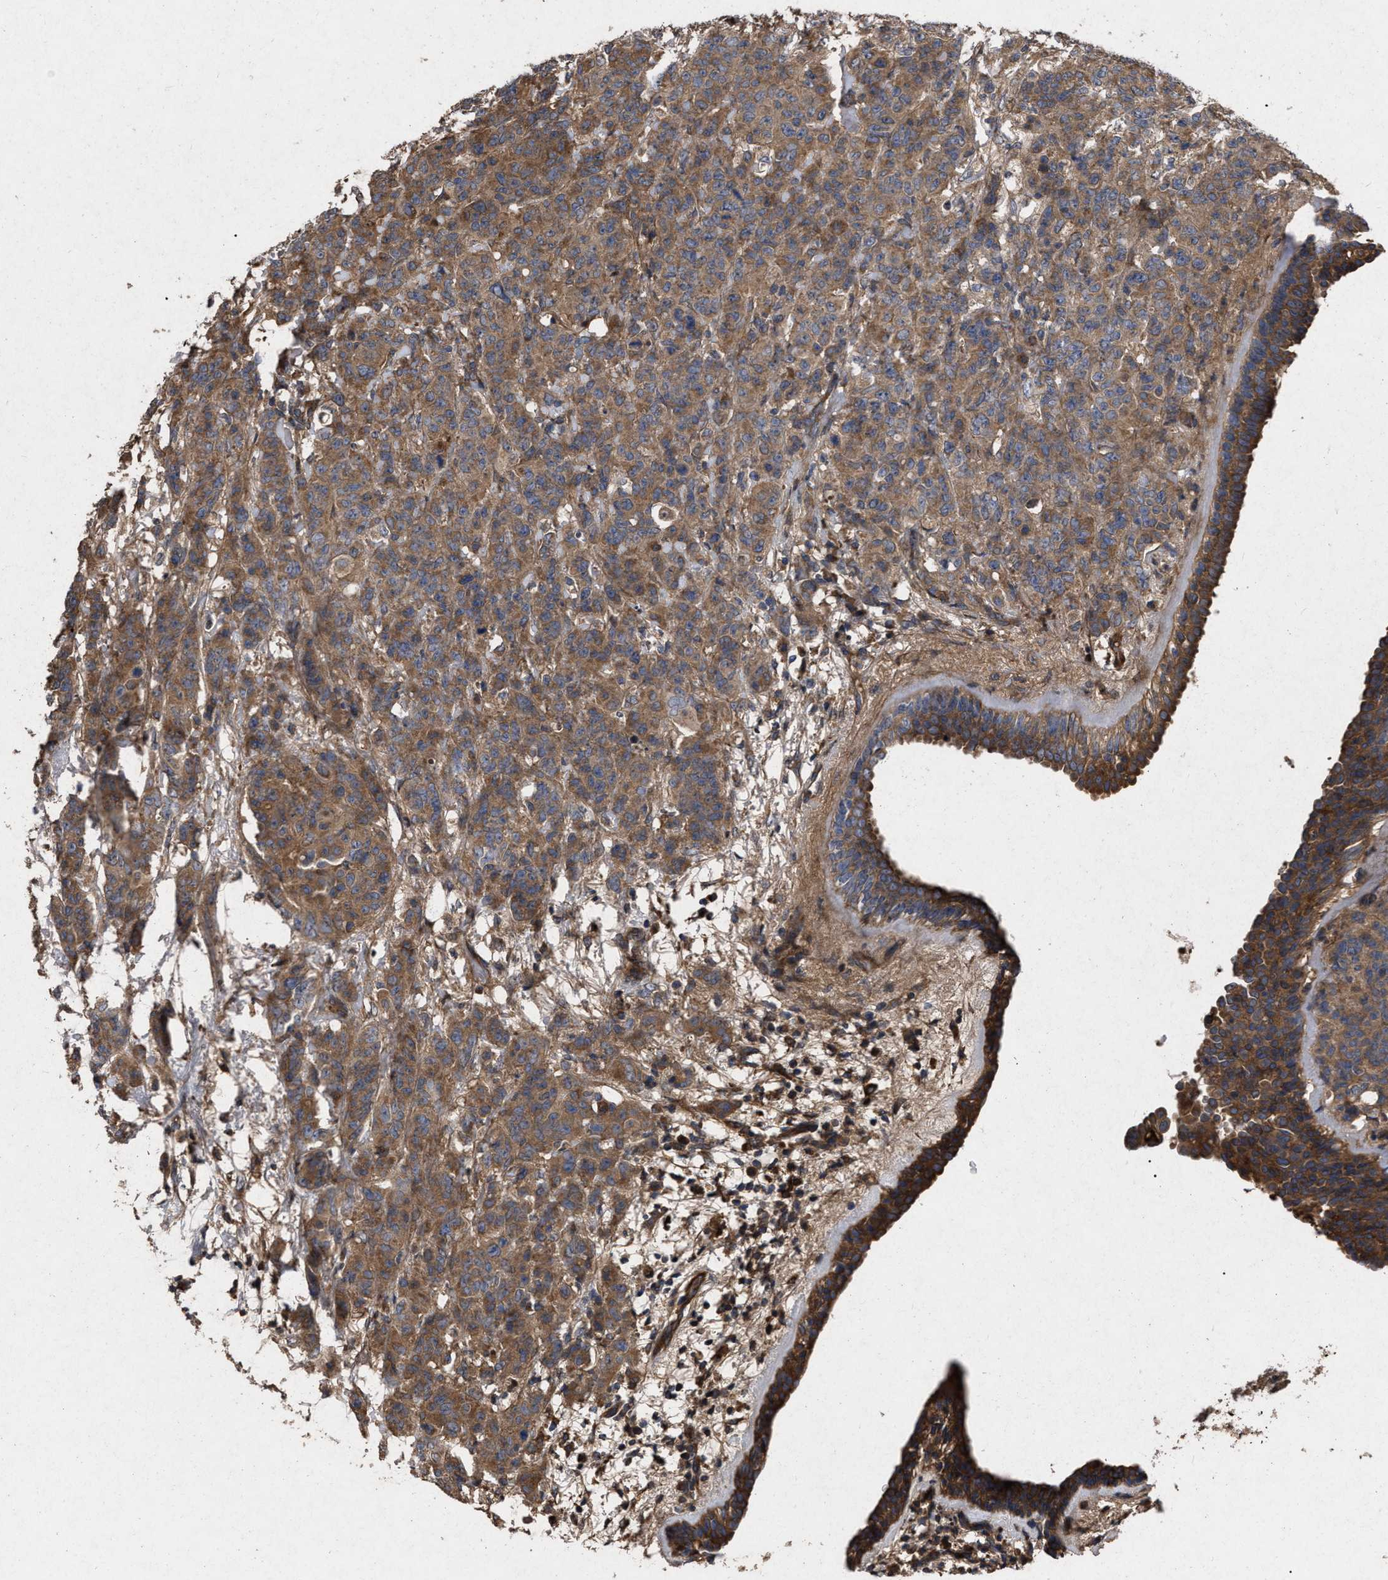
{"staining": {"intensity": "moderate", "quantity": ">75%", "location": "cytoplasmic/membranous"}, "tissue": "breast cancer", "cell_type": "Tumor cells", "image_type": "cancer", "snomed": [{"axis": "morphology", "description": "Normal tissue, NOS"}, {"axis": "morphology", "description": "Duct carcinoma"}, {"axis": "topography", "description": "Breast"}], "caption": "DAB (3,3'-diaminobenzidine) immunohistochemical staining of intraductal carcinoma (breast) demonstrates moderate cytoplasmic/membranous protein expression in about >75% of tumor cells.", "gene": "CDKN2C", "patient": {"sex": "female", "age": 40}}